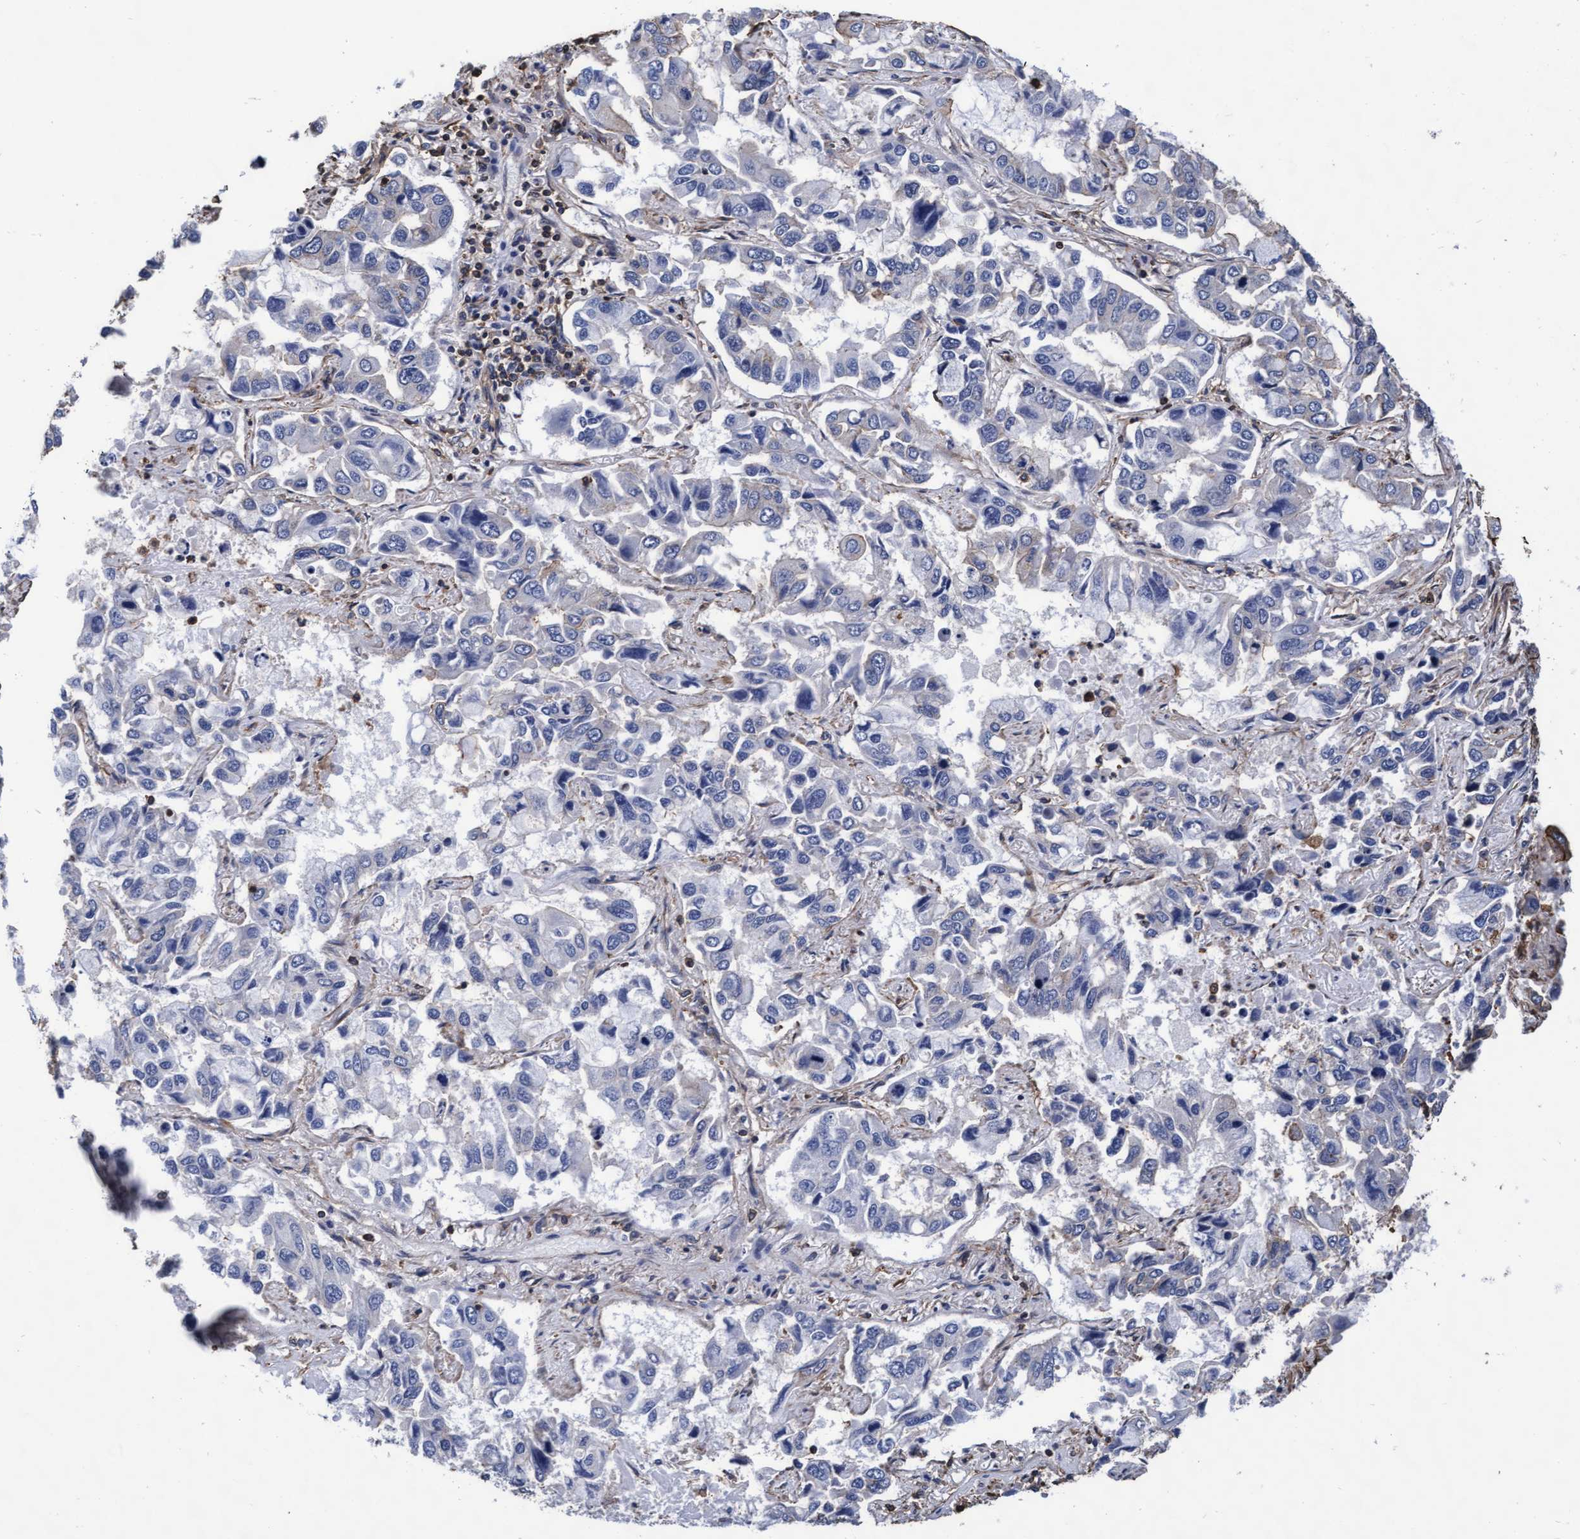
{"staining": {"intensity": "negative", "quantity": "none", "location": "none"}, "tissue": "lung cancer", "cell_type": "Tumor cells", "image_type": "cancer", "snomed": [{"axis": "morphology", "description": "Adenocarcinoma, NOS"}, {"axis": "topography", "description": "Lung"}], "caption": "IHC of adenocarcinoma (lung) shows no staining in tumor cells.", "gene": "GRHPR", "patient": {"sex": "male", "age": 64}}